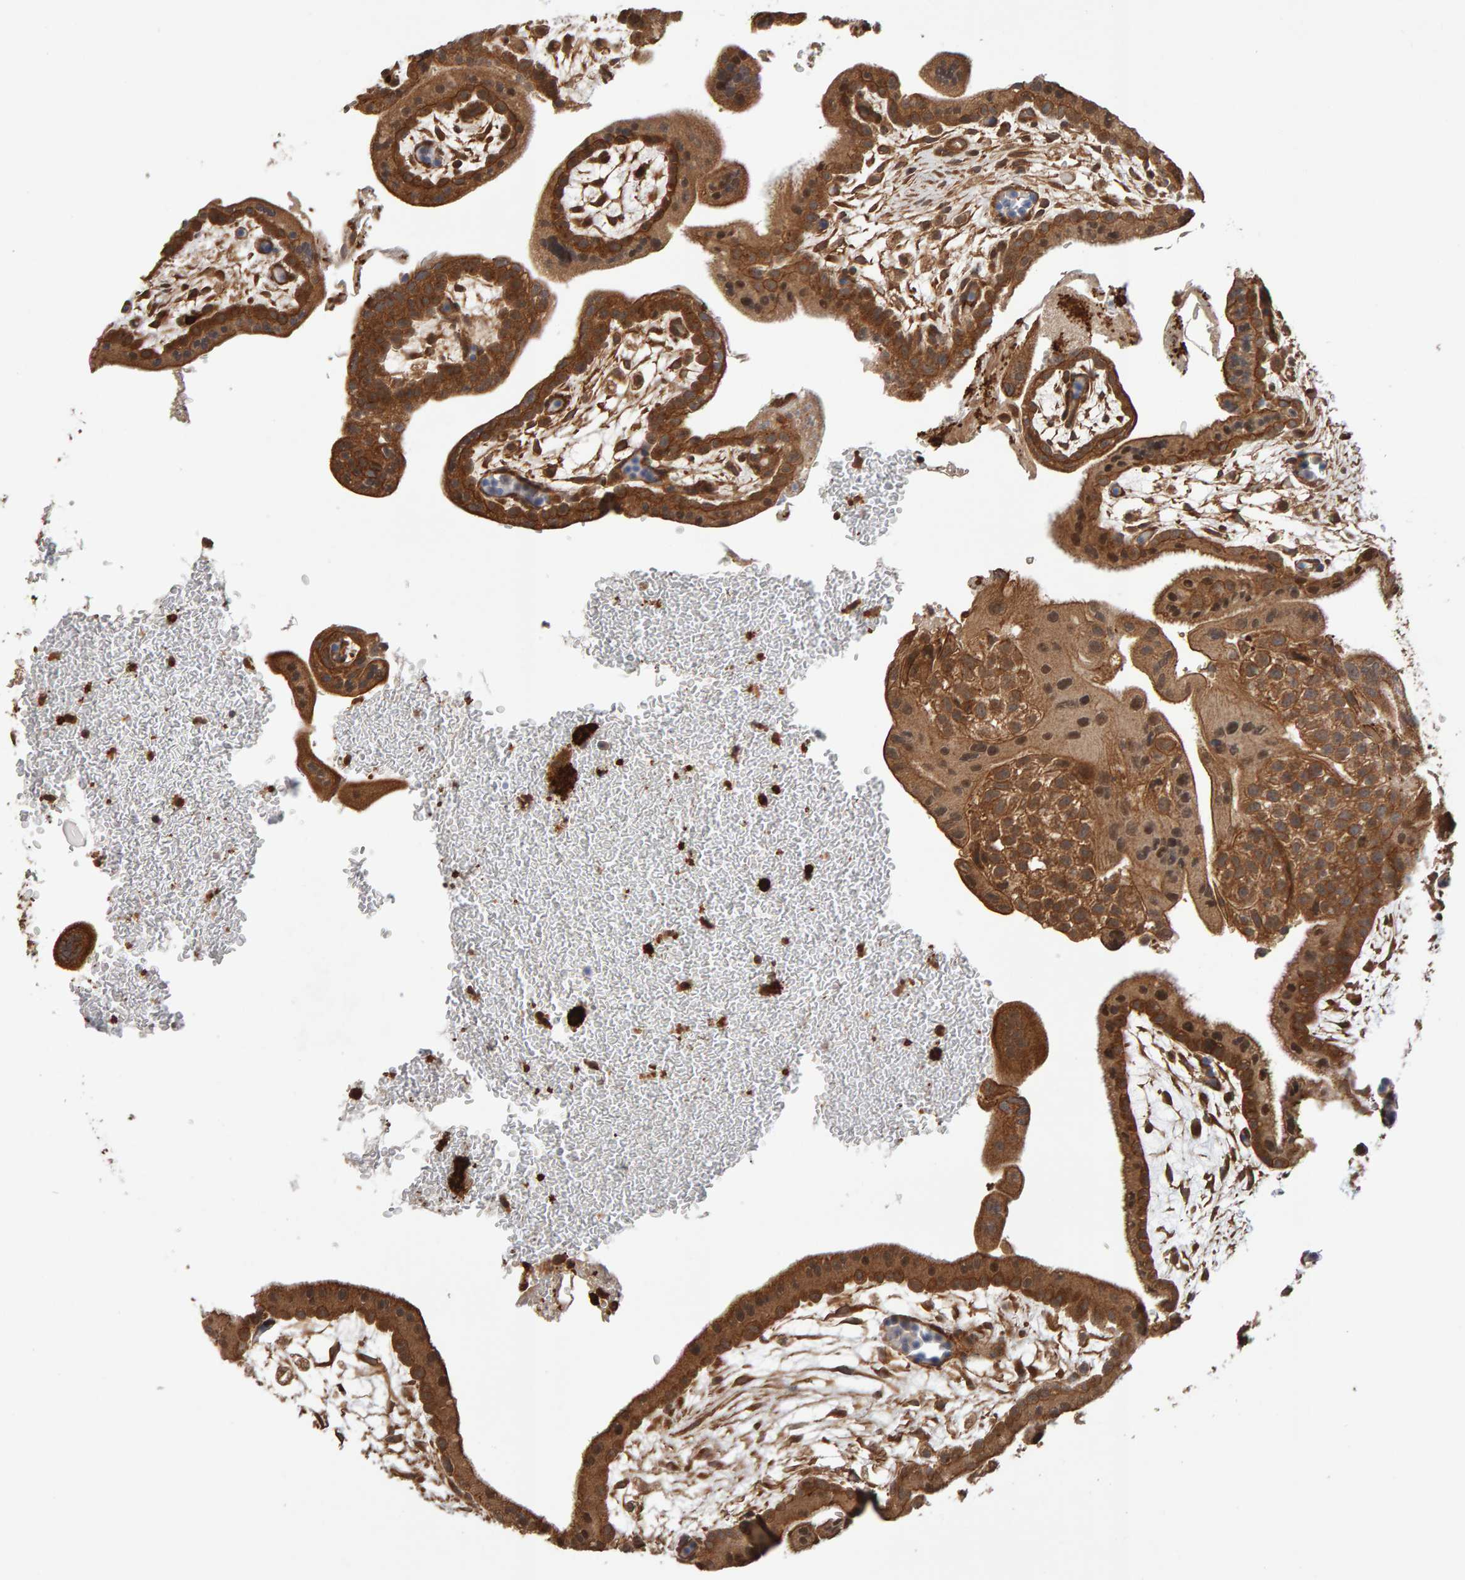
{"staining": {"intensity": "moderate", "quantity": ">75%", "location": "cytoplasmic/membranous"}, "tissue": "placenta", "cell_type": "Decidual cells", "image_type": "normal", "snomed": [{"axis": "morphology", "description": "Normal tissue, NOS"}, {"axis": "topography", "description": "Placenta"}], "caption": "Moderate cytoplasmic/membranous expression is appreciated in approximately >75% of decidual cells in benign placenta.", "gene": "SYNRG", "patient": {"sex": "female", "age": 35}}